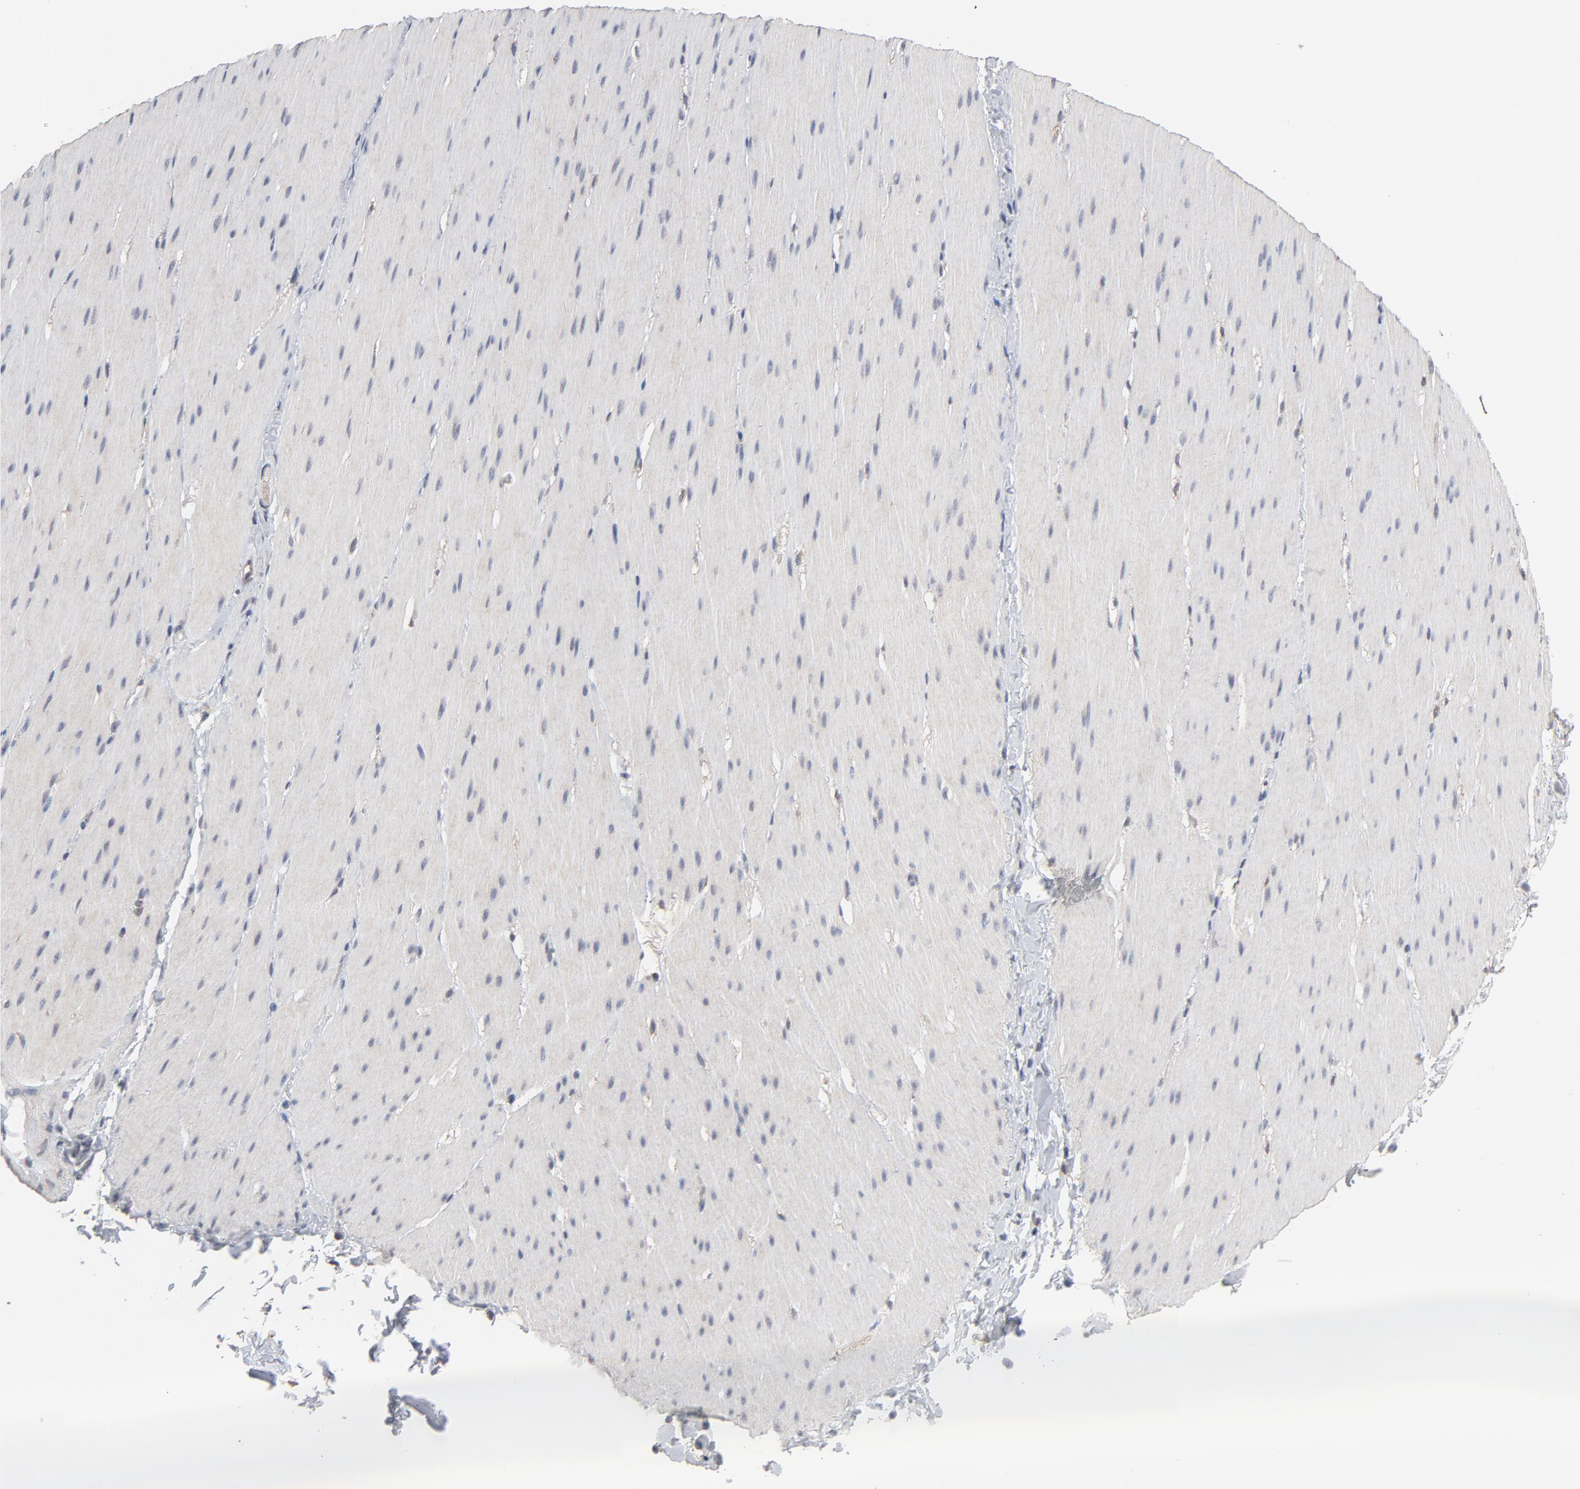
{"staining": {"intensity": "weak", "quantity": "25%-75%", "location": "cytoplasmic/membranous"}, "tissue": "smooth muscle", "cell_type": "Smooth muscle cells", "image_type": "normal", "snomed": [{"axis": "morphology", "description": "Normal tissue, NOS"}, {"axis": "topography", "description": "Smooth muscle"}, {"axis": "topography", "description": "Colon"}], "caption": "This micrograph demonstrates normal smooth muscle stained with immunohistochemistry to label a protein in brown. The cytoplasmic/membranous of smooth muscle cells show weak positivity for the protein. Nuclei are counter-stained blue.", "gene": "PRDX1", "patient": {"sex": "male", "age": 67}}